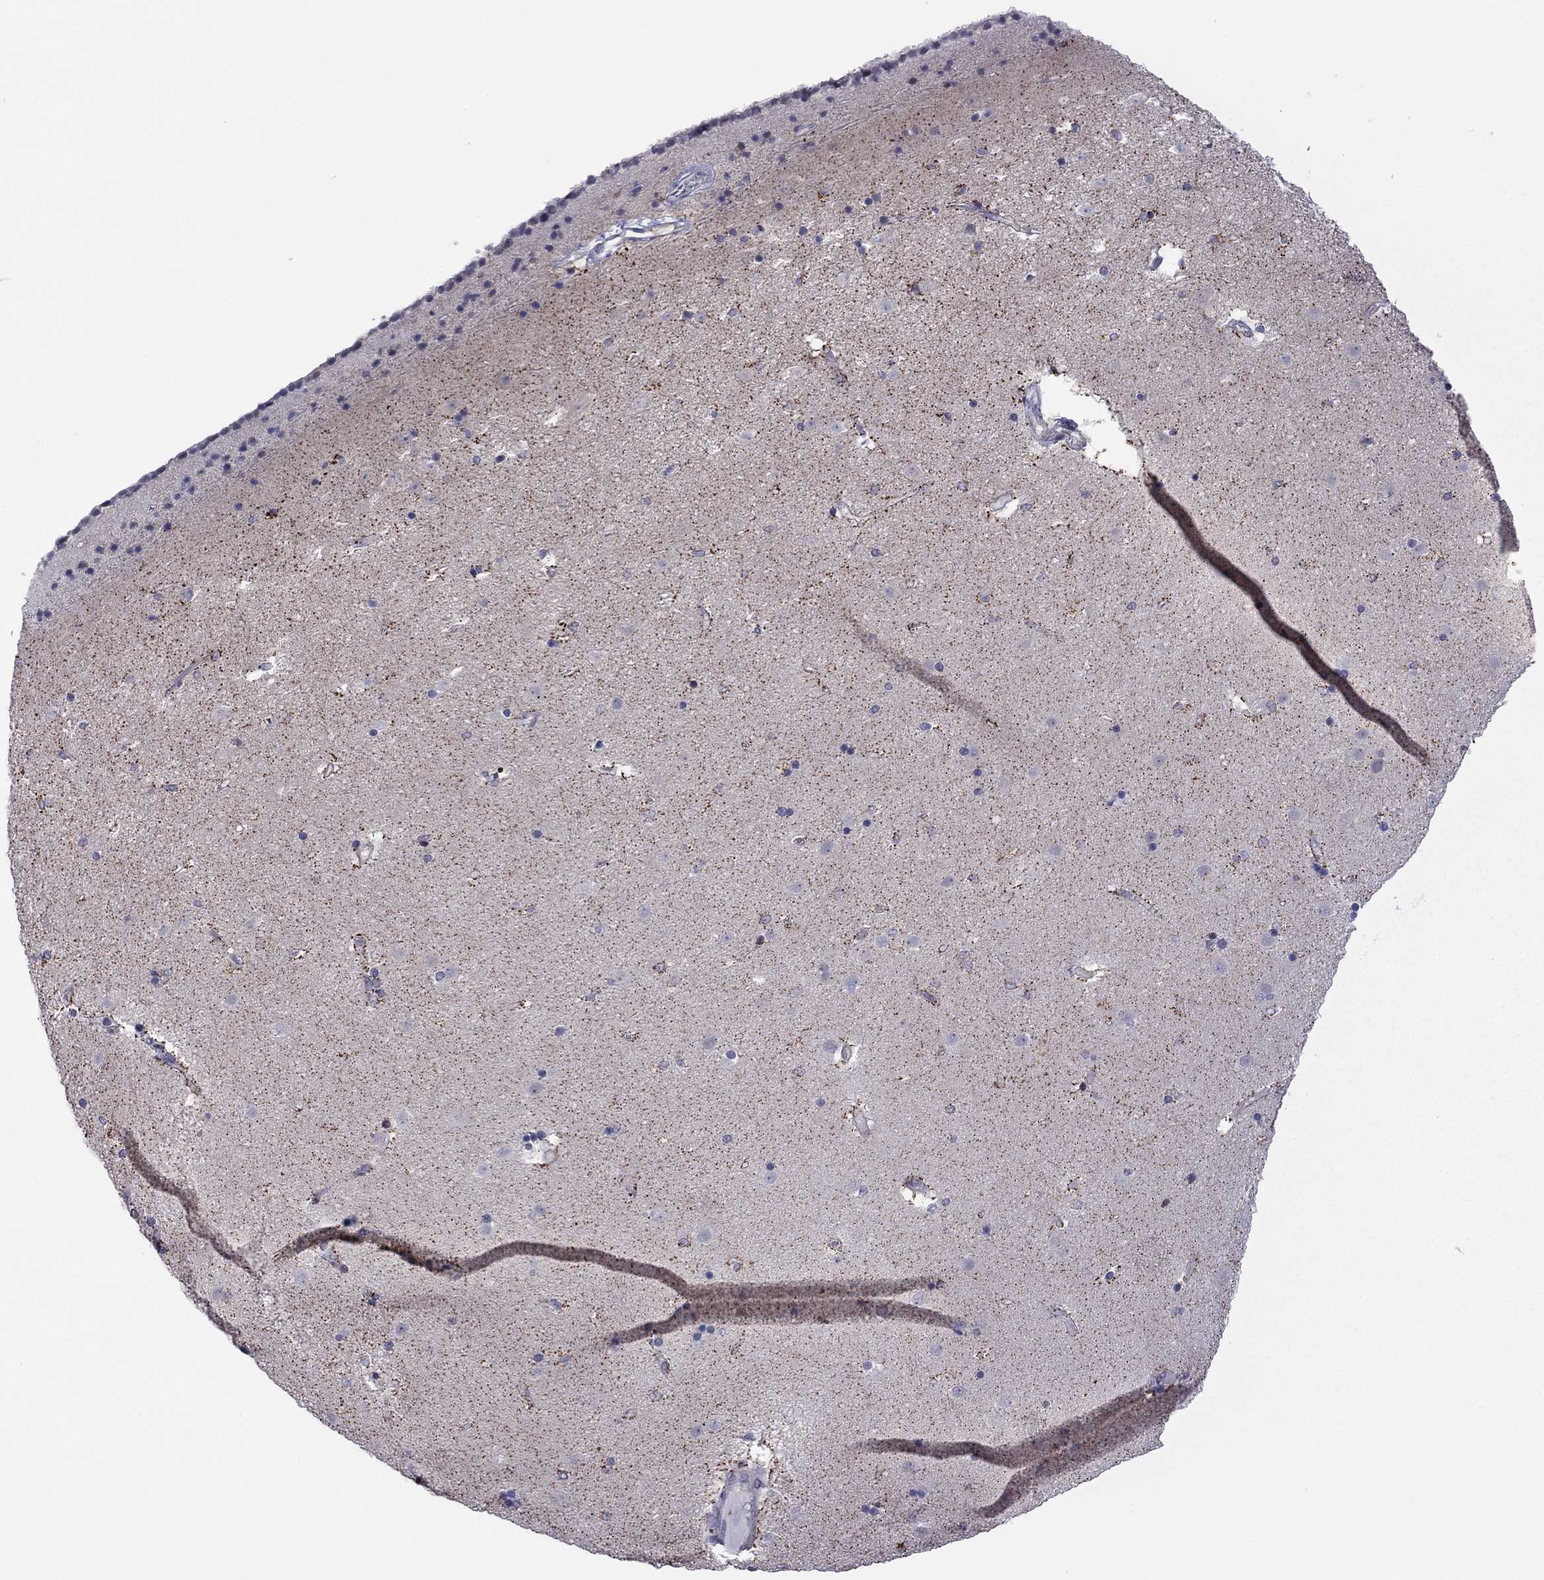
{"staining": {"intensity": "negative", "quantity": "none", "location": "none"}, "tissue": "caudate", "cell_type": "Glial cells", "image_type": "normal", "snomed": [{"axis": "morphology", "description": "Normal tissue, NOS"}, {"axis": "topography", "description": "Lateral ventricle wall"}], "caption": "Human caudate stained for a protein using IHC exhibits no expression in glial cells.", "gene": "POU5F2", "patient": {"sex": "female", "age": 71}}